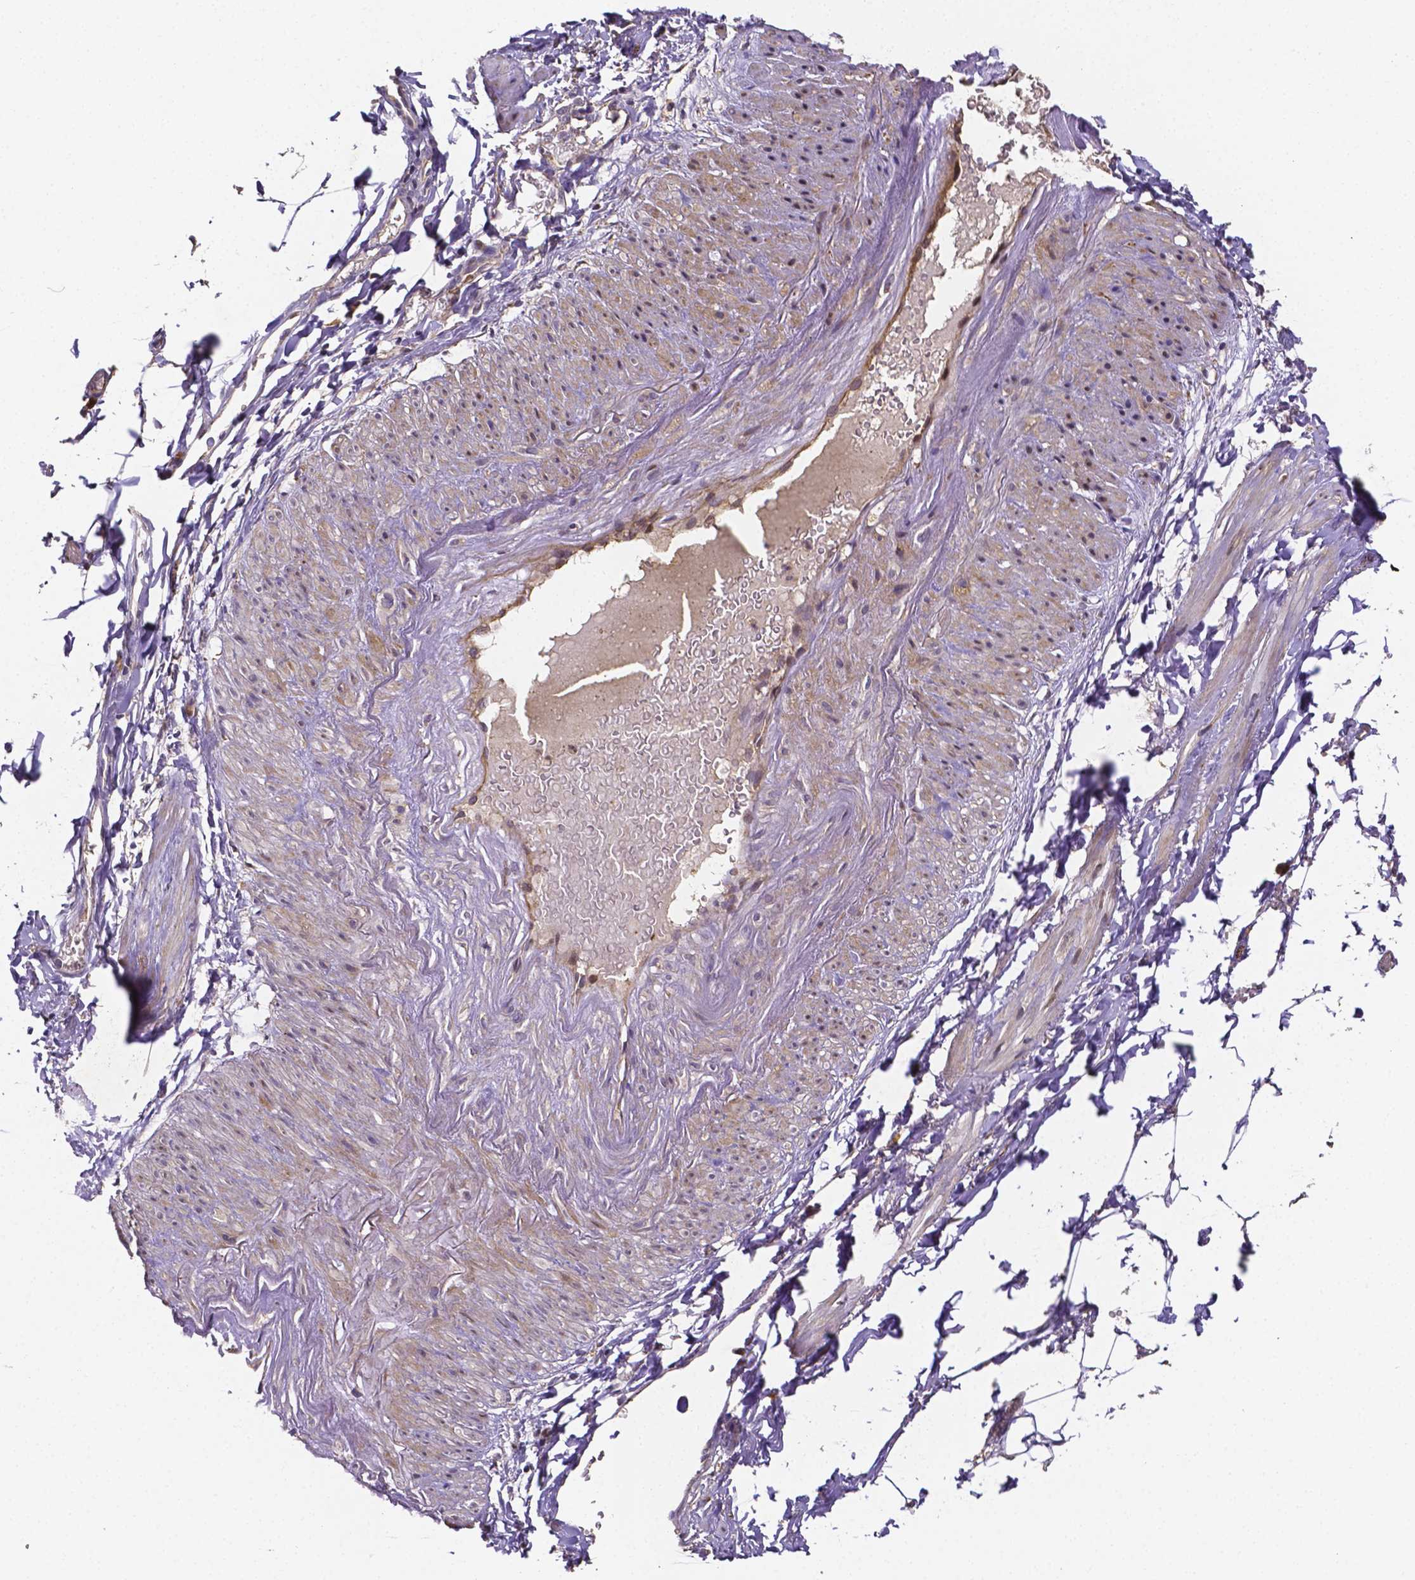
{"staining": {"intensity": "negative", "quantity": "none", "location": "none"}, "tissue": "adipose tissue", "cell_type": "Adipocytes", "image_type": "normal", "snomed": [{"axis": "morphology", "description": "Normal tissue, NOS"}, {"axis": "topography", "description": "Prostate"}, {"axis": "topography", "description": "Peripheral nerve tissue"}], "caption": "Immunohistochemistry (IHC) histopathology image of benign adipose tissue: adipose tissue stained with DAB (3,3'-diaminobenzidine) exhibits no significant protein positivity in adipocytes.", "gene": "RNF123", "patient": {"sex": "male", "age": 55}}